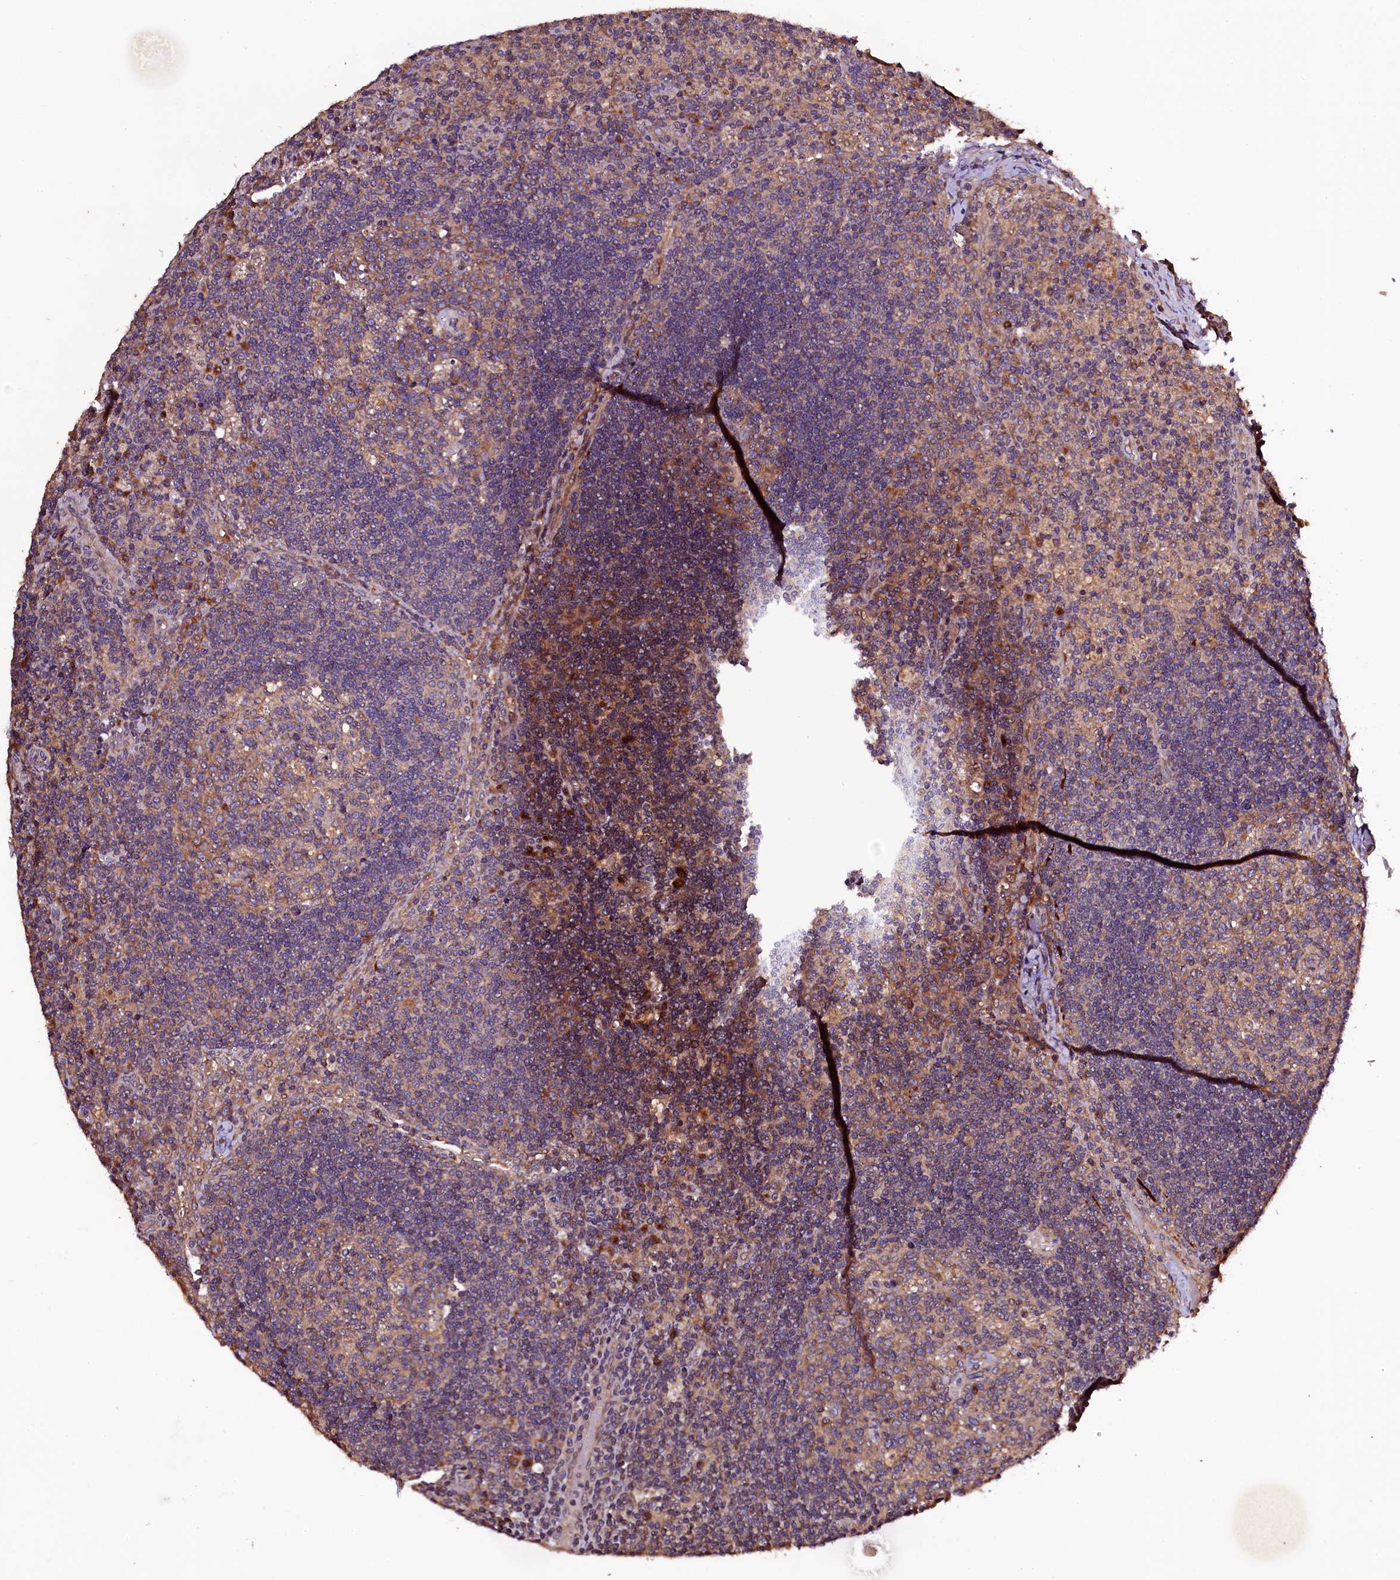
{"staining": {"intensity": "weak", "quantity": "25%-75%", "location": "cytoplasmic/membranous"}, "tissue": "lymph node", "cell_type": "Germinal center cells", "image_type": "normal", "snomed": [{"axis": "morphology", "description": "Normal tissue, NOS"}, {"axis": "topography", "description": "Lymph node"}], "caption": "Immunohistochemistry (IHC) micrograph of normal human lymph node stained for a protein (brown), which demonstrates low levels of weak cytoplasmic/membranous positivity in about 25%-75% of germinal center cells.", "gene": "KLC2", "patient": {"sex": "male", "age": 58}}